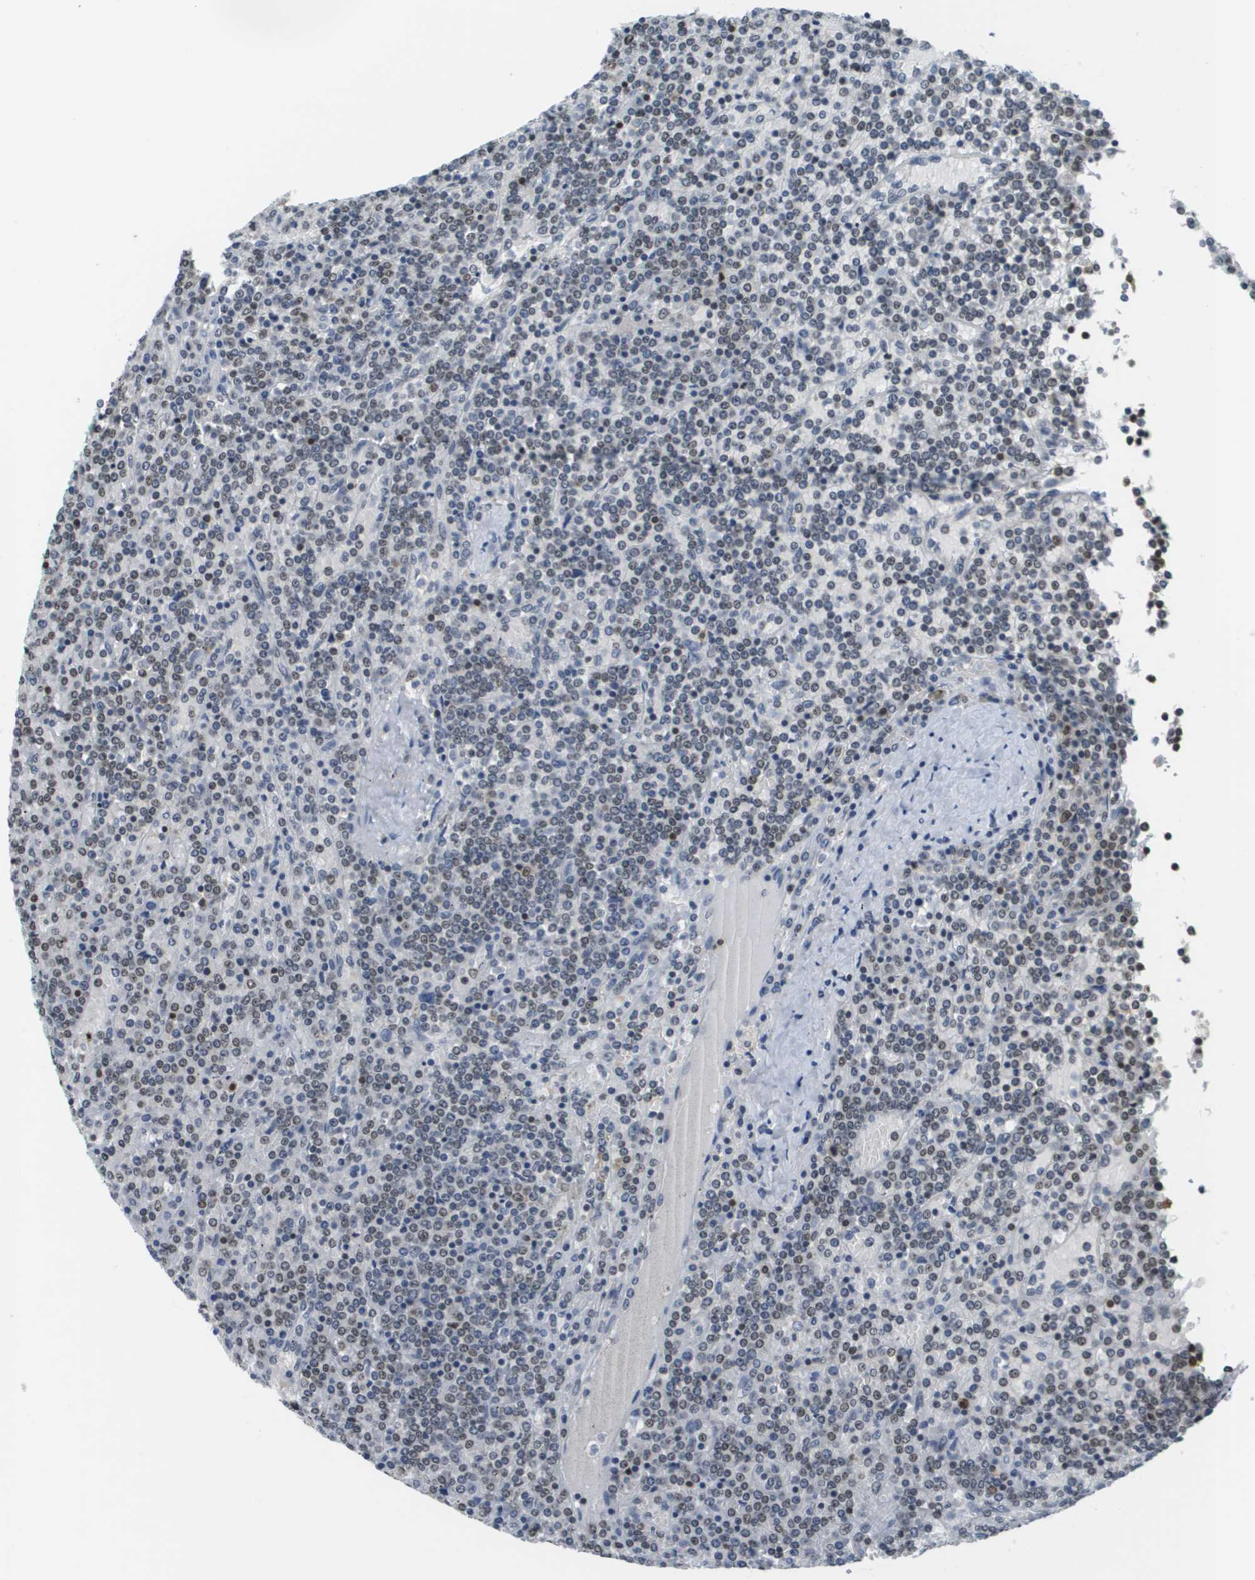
{"staining": {"intensity": "weak", "quantity": ">75%", "location": "nuclear"}, "tissue": "lymphoma", "cell_type": "Tumor cells", "image_type": "cancer", "snomed": [{"axis": "morphology", "description": "Malignant lymphoma, non-Hodgkin's type, Low grade"}, {"axis": "topography", "description": "Spleen"}], "caption": "A brown stain labels weak nuclear expression of a protein in human low-grade malignant lymphoma, non-Hodgkin's type tumor cells.", "gene": "CBX5", "patient": {"sex": "female", "age": 19}}